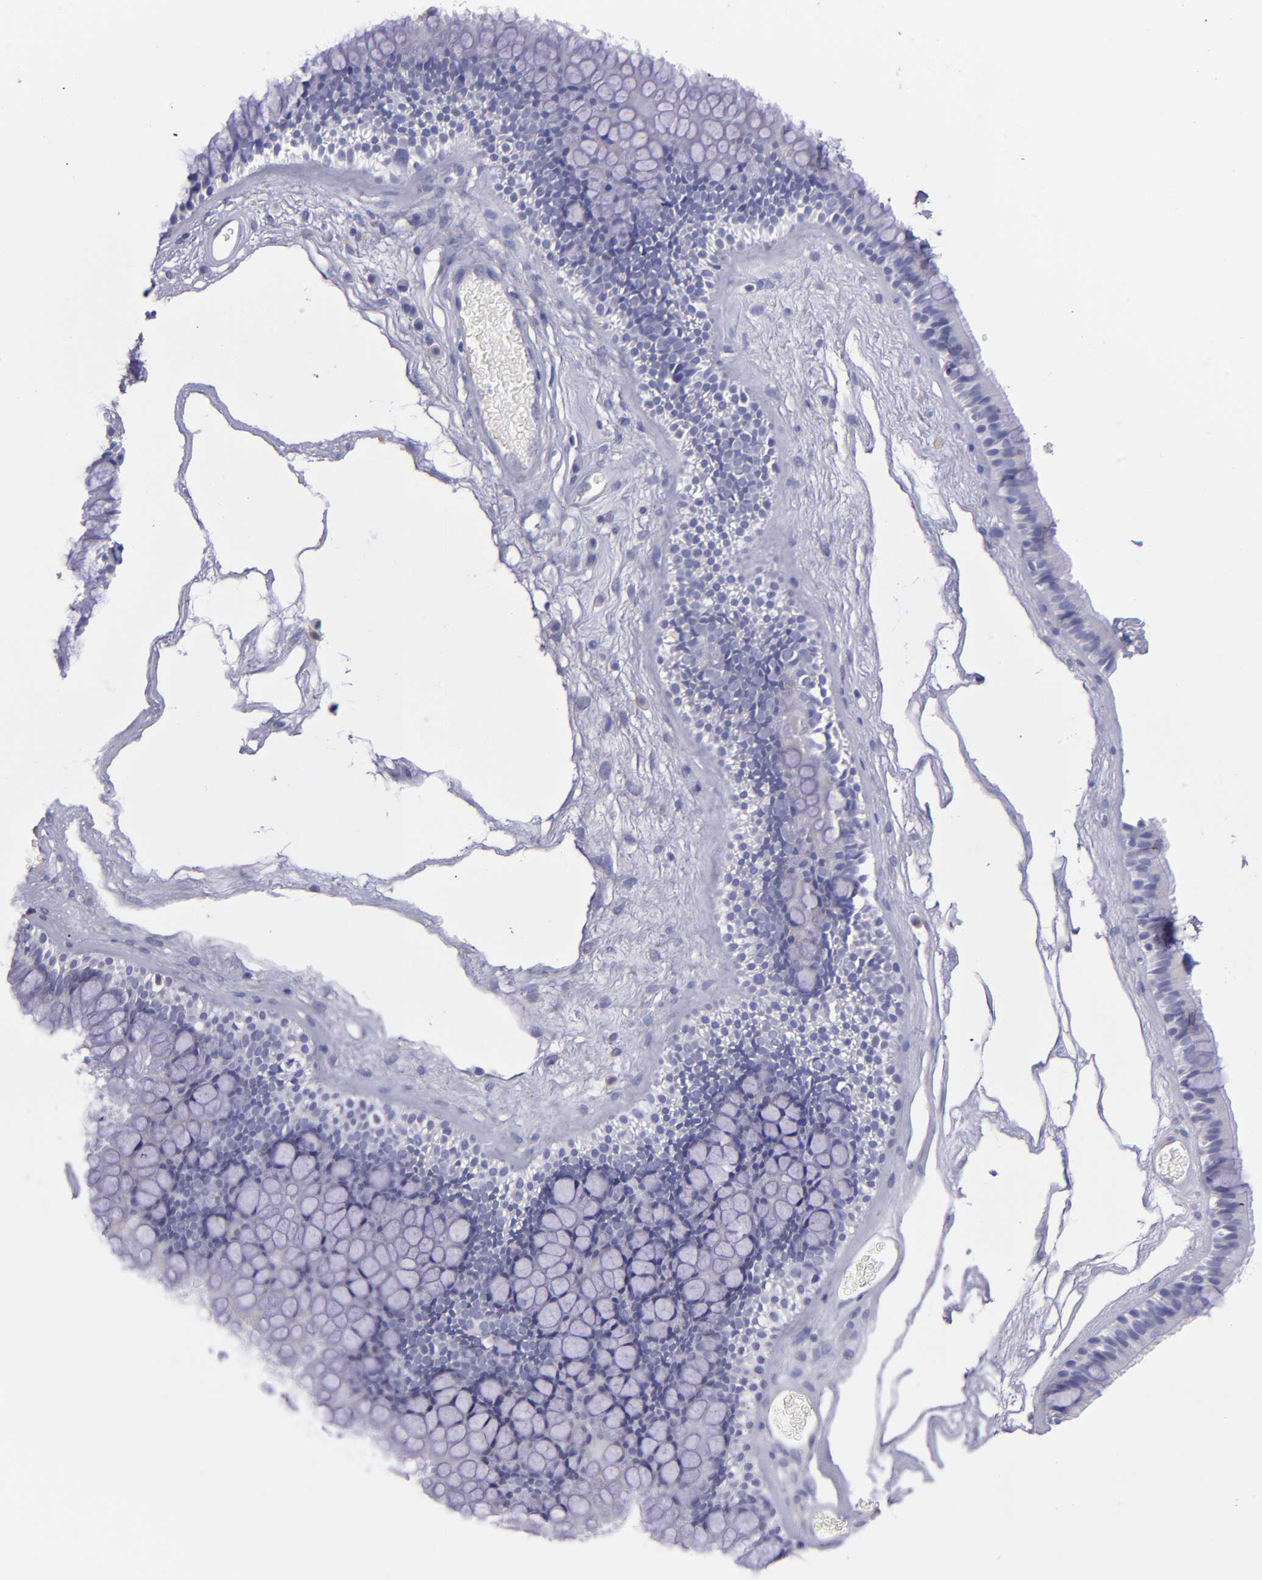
{"staining": {"intensity": "negative", "quantity": "none", "location": "none"}, "tissue": "nasopharynx", "cell_type": "Respiratory epithelial cells", "image_type": "normal", "snomed": [{"axis": "morphology", "description": "Normal tissue, NOS"}, {"axis": "morphology", "description": "Inflammation, NOS"}, {"axis": "topography", "description": "Nasopharynx"}], "caption": "A high-resolution image shows immunohistochemistry staining of unremarkable nasopharynx, which demonstrates no significant expression in respiratory epithelial cells.", "gene": "TG", "patient": {"sex": "male", "age": 48}}